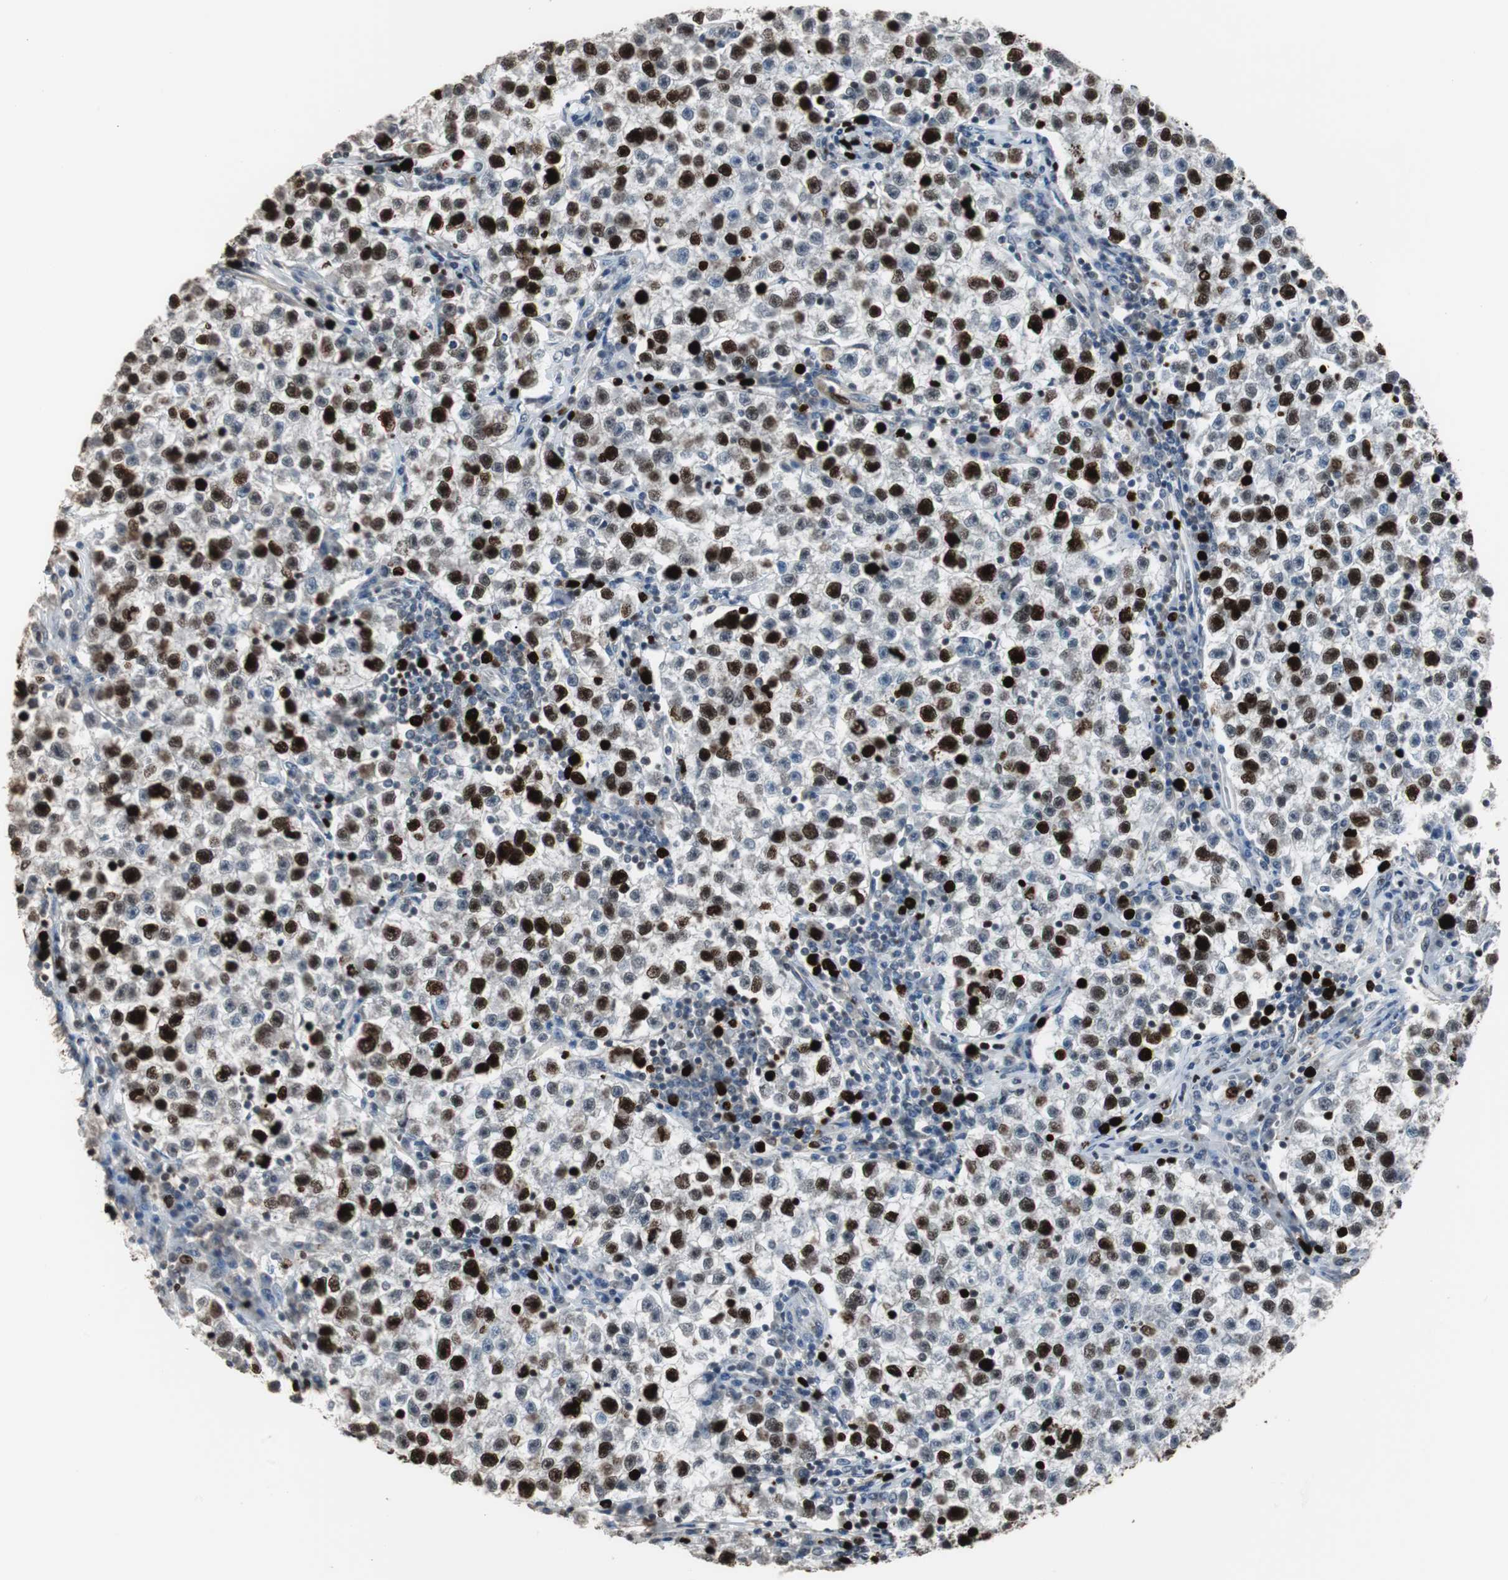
{"staining": {"intensity": "strong", "quantity": "25%-75%", "location": "nuclear"}, "tissue": "testis cancer", "cell_type": "Tumor cells", "image_type": "cancer", "snomed": [{"axis": "morphology", "description": "Seminoma, NOS"}, {"axis": "topography", "description": "Testis"}], "caption": "Protein staining of testis cancer tissue displays strong nuclear positivity in about 25%-75% of tumor cells. The staining is performed using DAB (3,3'-diaminobenzidine) brown chromogen to label protein expression. The nuclei are counter-stained blue using hematoxylin.", "gene": "TOP2A", "patient": {"sex": "male", "age": 22}}